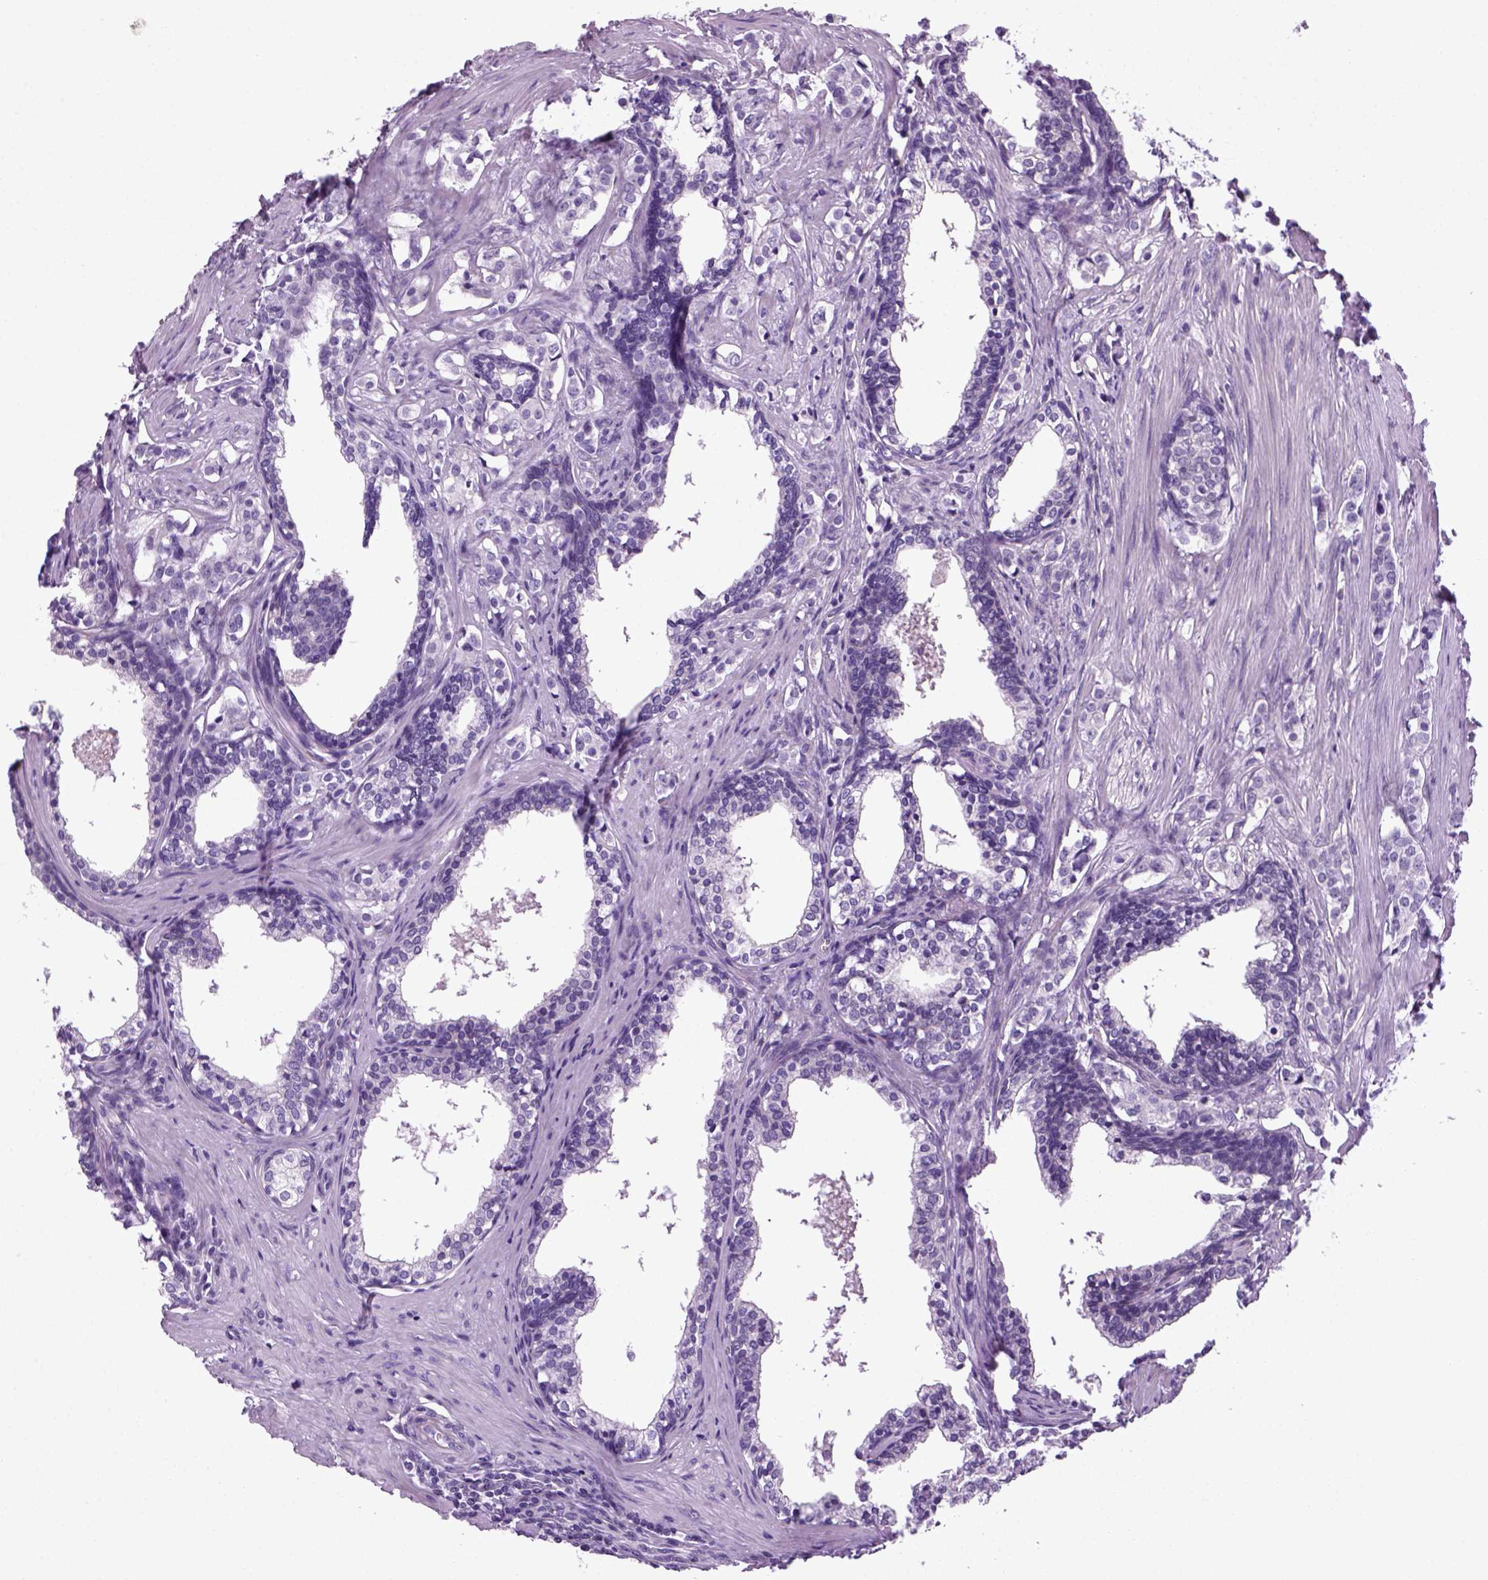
{"staining": {"intensity": "negative", "quantity": "none", "location": "none"}, "tissue": "prostate cancer", "cell_type": "Tumor cells", "image_type": "cancer", "snomed": [{"axis": "morphology", "description": "Adenocarcinoma, NOS"}, {"axis": "topography", "description": "Prostate and seminal vesicle, NOS"}], "caption": "This is a image of IHC staining of prostate cancer (adenocarcinoma), which shows no staining in tumor cells.", "gene": "HMCN2", "patient": {"sex": "male", "age": 63}}